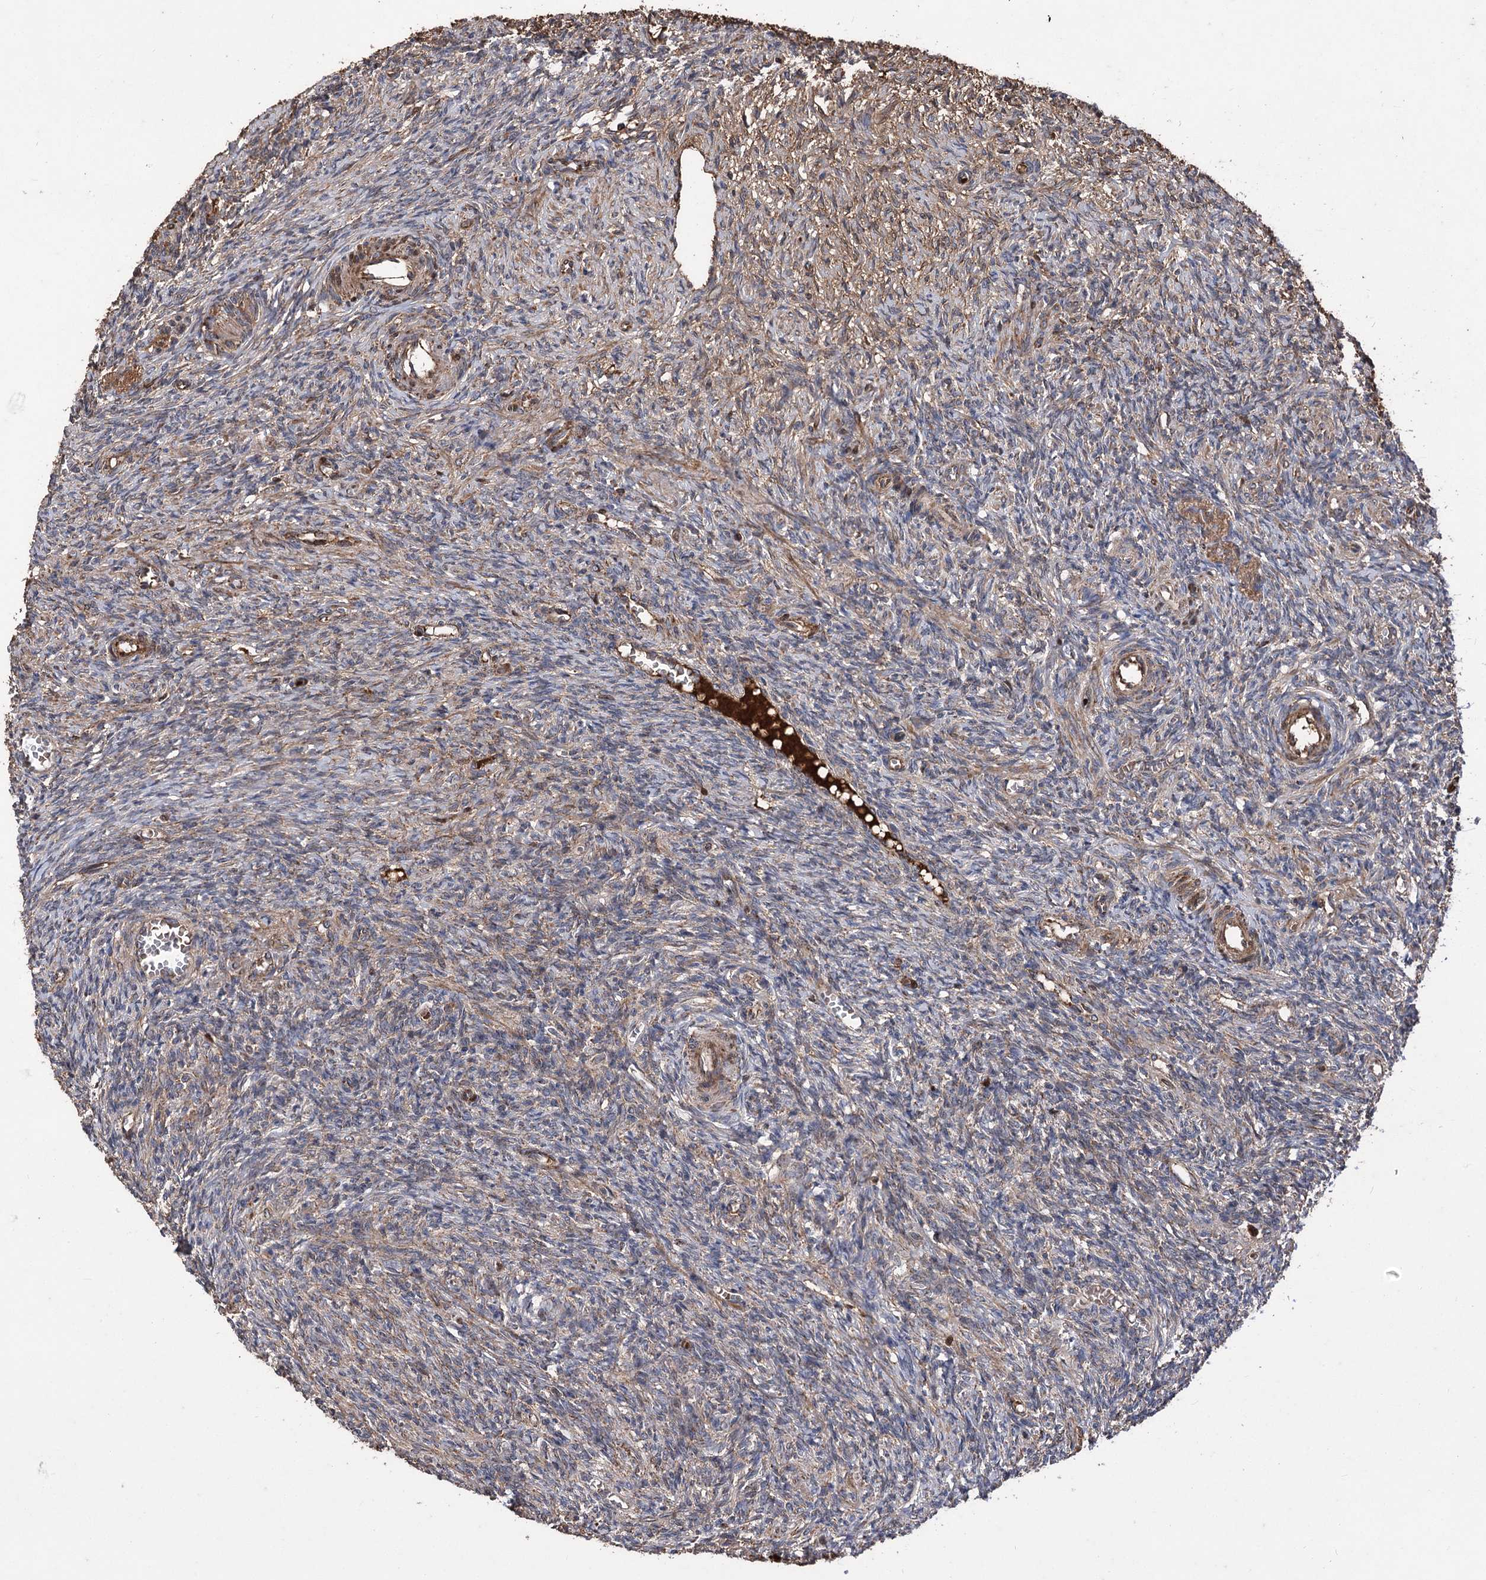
{"staining": {"intensity": "moderate", "quantity": "25%-75%", "location": "cytoplasmic/membranous"}, "tissue": "ovary", "cell_type": "Ovarian stroma cells", "image_type": "normal", "snomed": [{"axis": "morphology", "description": "Normal tissue, NOS"}, {"axis": "topography", "description": "Ovary"}], "caption": "Ovary stained for a protein (brown) demonstrates moderate cytoplasmic/membranous positive staining in approximately 25%-75% of ovarian stroma cells.", "gene": "RASSF3", "patient": {"sex": "female", "age": 27}}